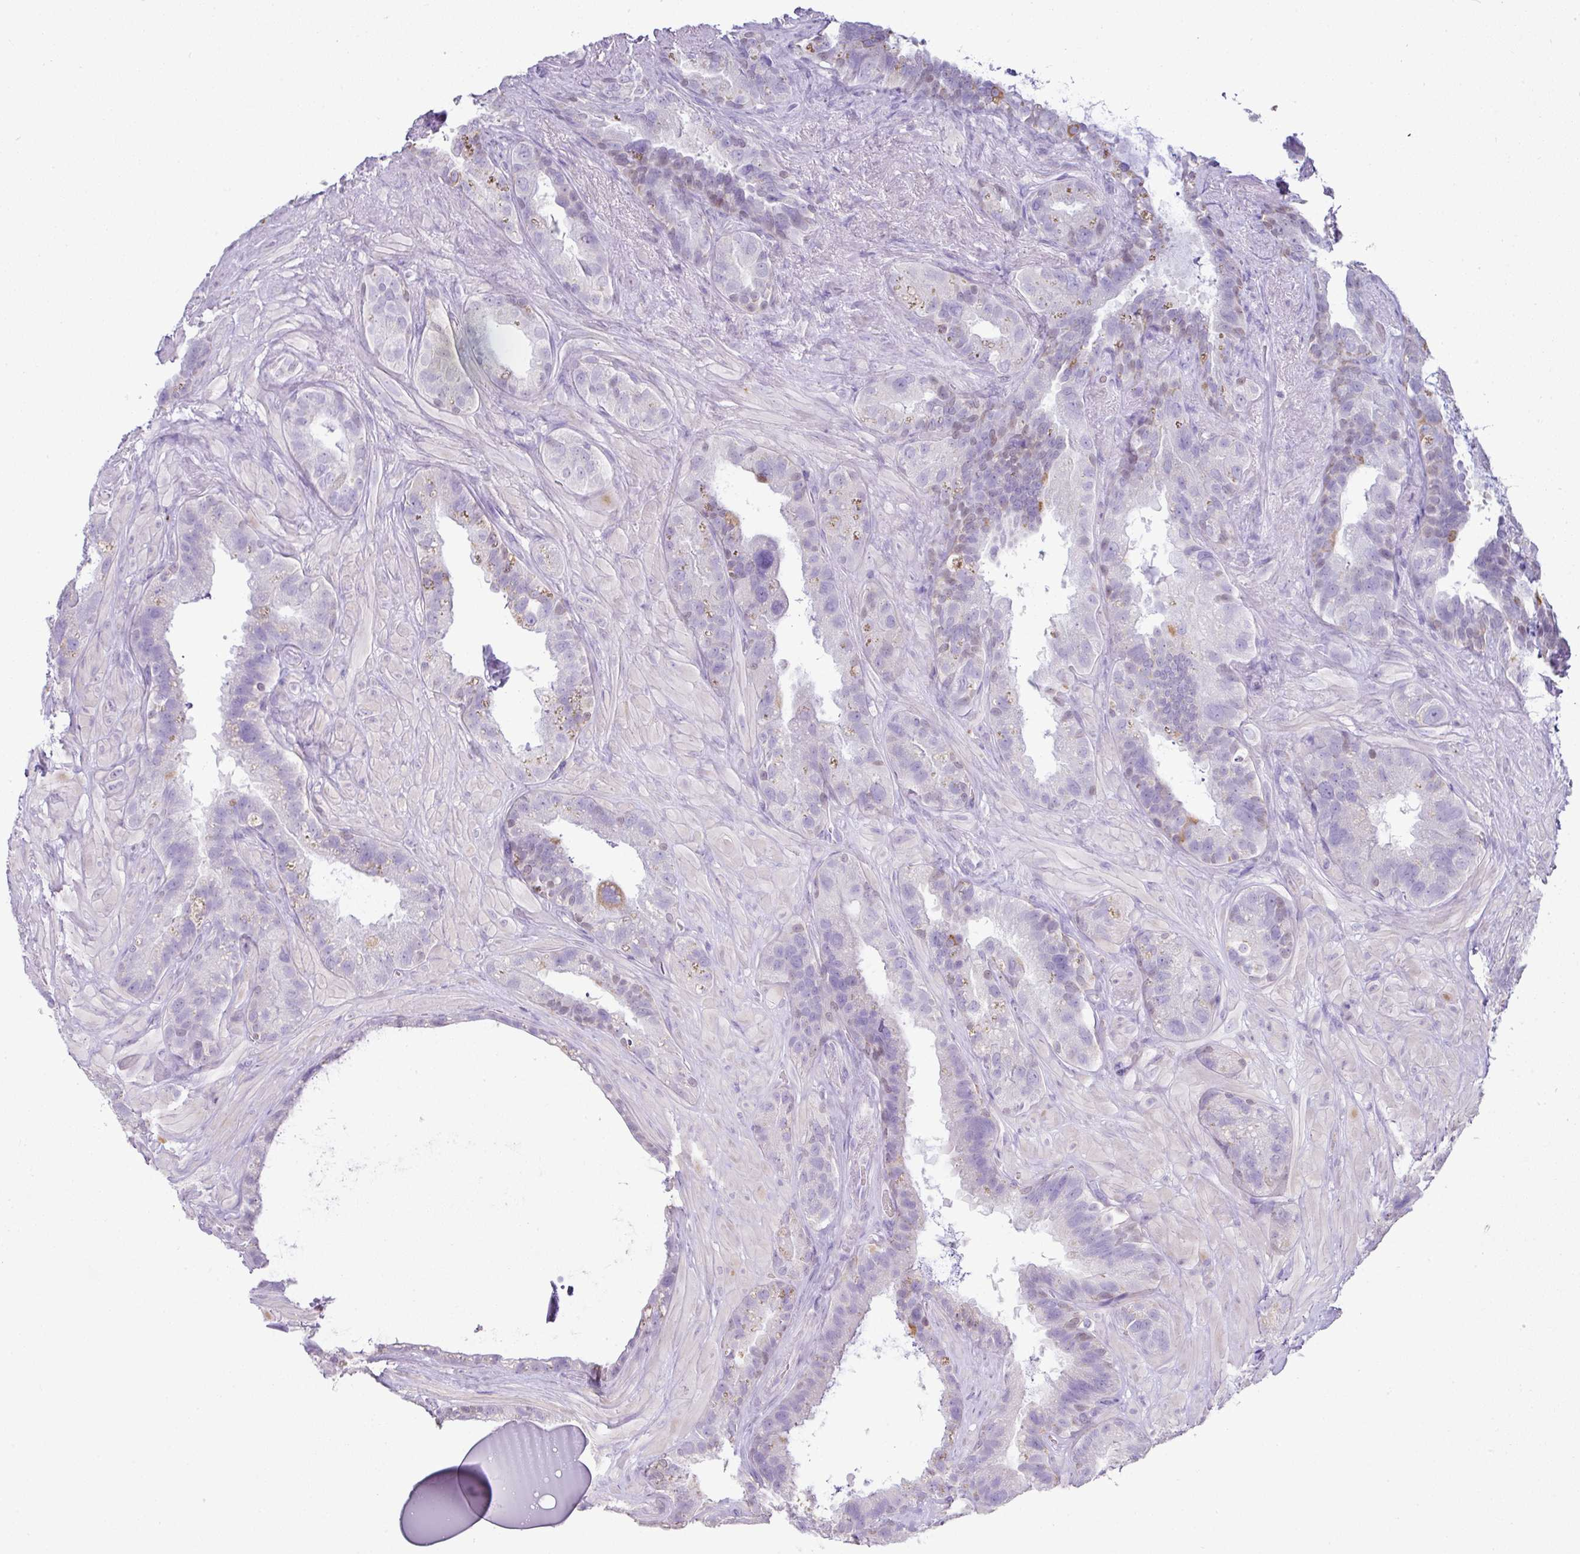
{"staining": {"intensity": "moderate", "quantity": "<25%", "location": "cytoplasmic/membranous"}, "tissue": "seminal vesicle", "cell_type": "Glandular cells", "image_type": "normal", "snomed": [{"axis": "morphology", "description": "Normal tissue, NOS"}, {"axis": "topography", "description": "Seminal veicle"}, {"axis": "topography", "description": "Peripheral nerve tissue"}], "caption": "Normal seminal vesicle displays moderate cytoplasmic/membranous expression in about <25% of glandular cells Nuclei are stained in blue..", "gene": "BCL11A", "patient": {"sex": "male", "age": 76}}